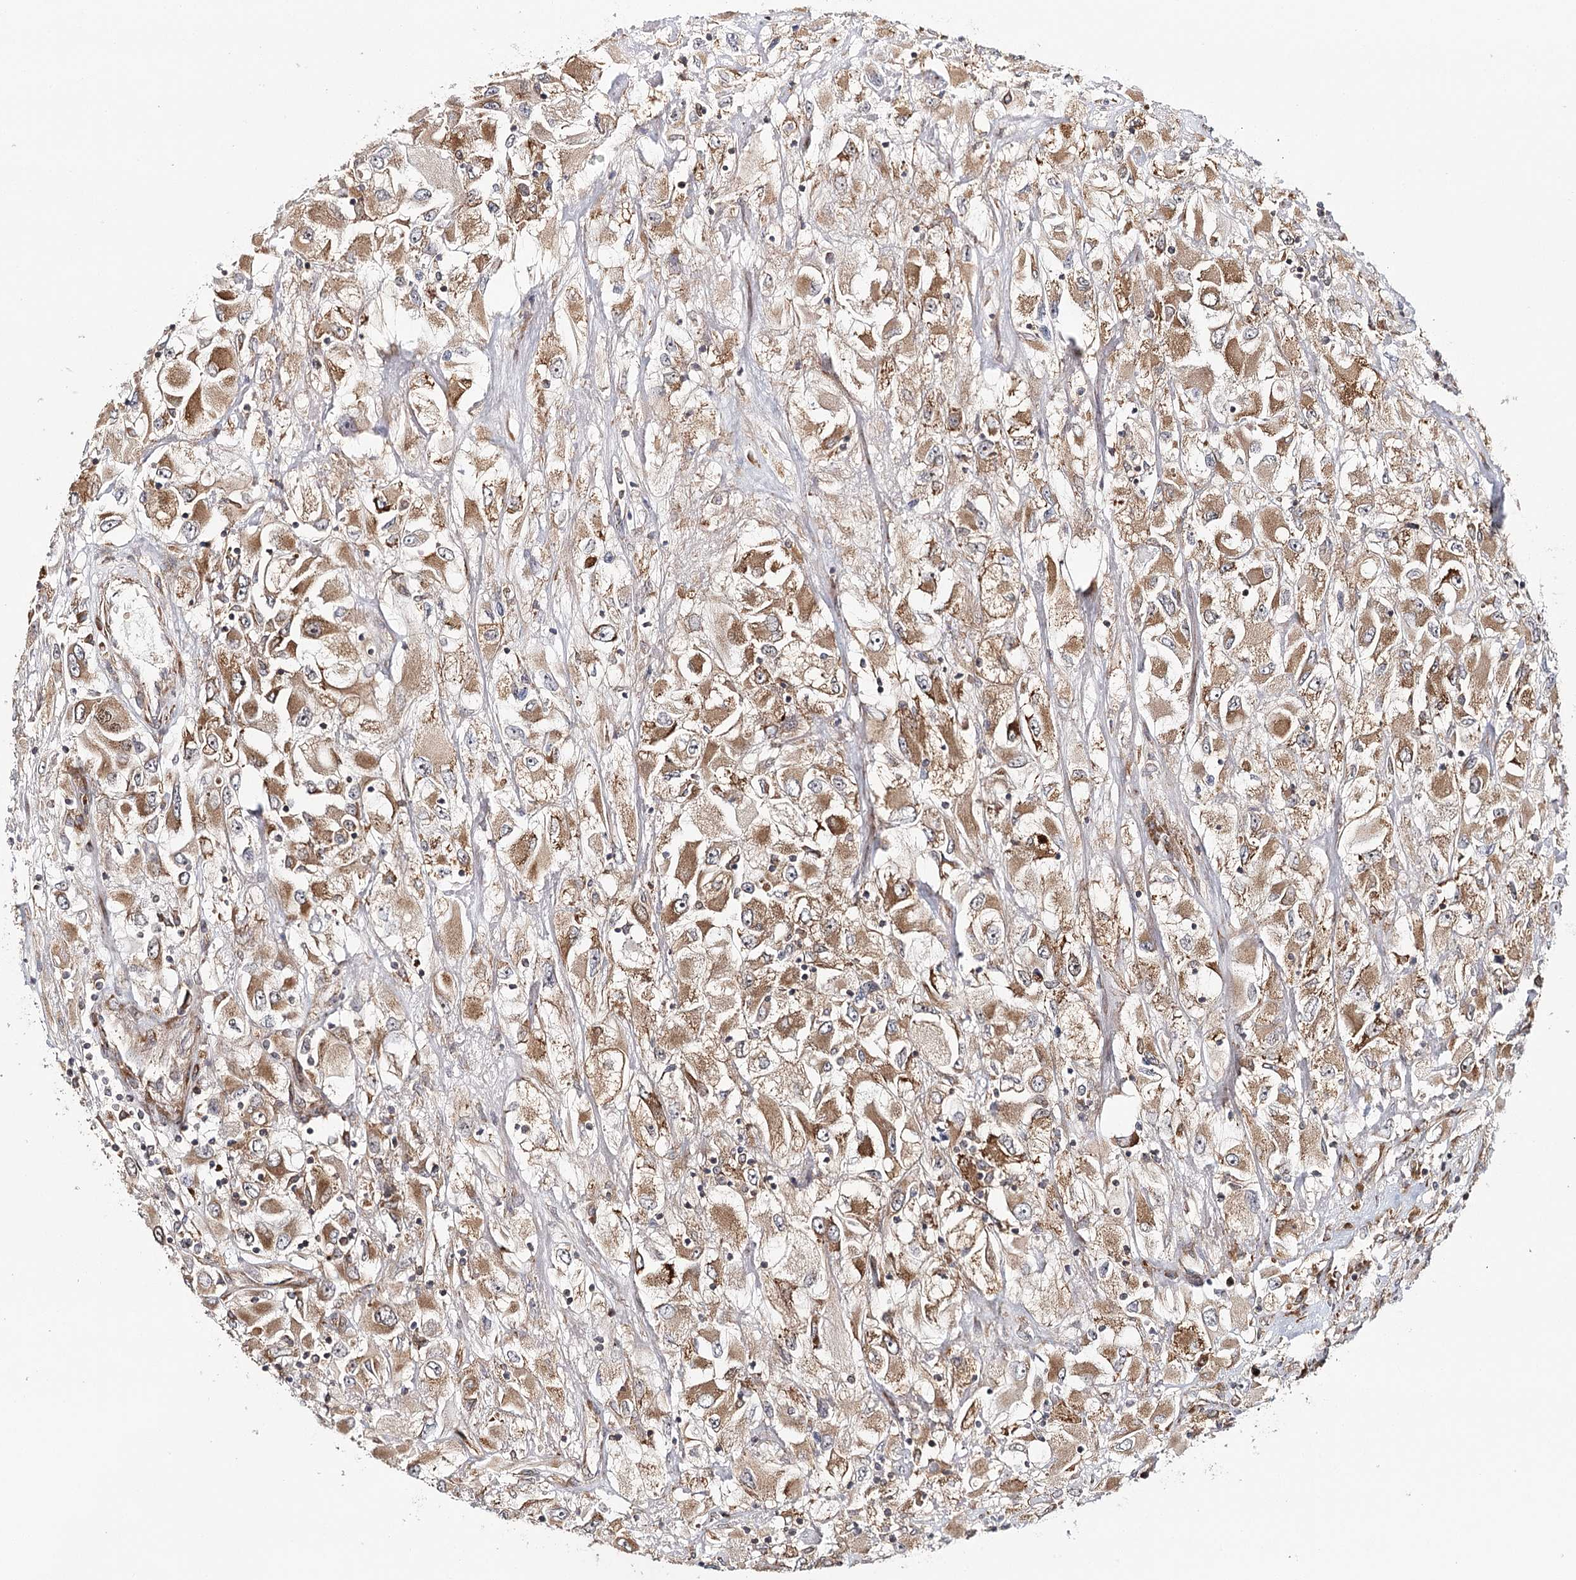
{"staining": {"intensity": "moderate", "quantity": ">75%", "location": "cytoplasmic/membranous"}, "tissue": "renal cancer", "cell_type": "Tumor cells", "image_type": "cancer", "snomed": [{"axis": "morphology", "description": "Adenocarcinoma, NOS"}, {"axis": "topography", "description": "Kidney"}], "caption": "Human renal cancer stained with a protein marker displays moderate staining in tumor cells.", "gene": "MKNK1", "patient": {"sex": "female", "age": 52}}